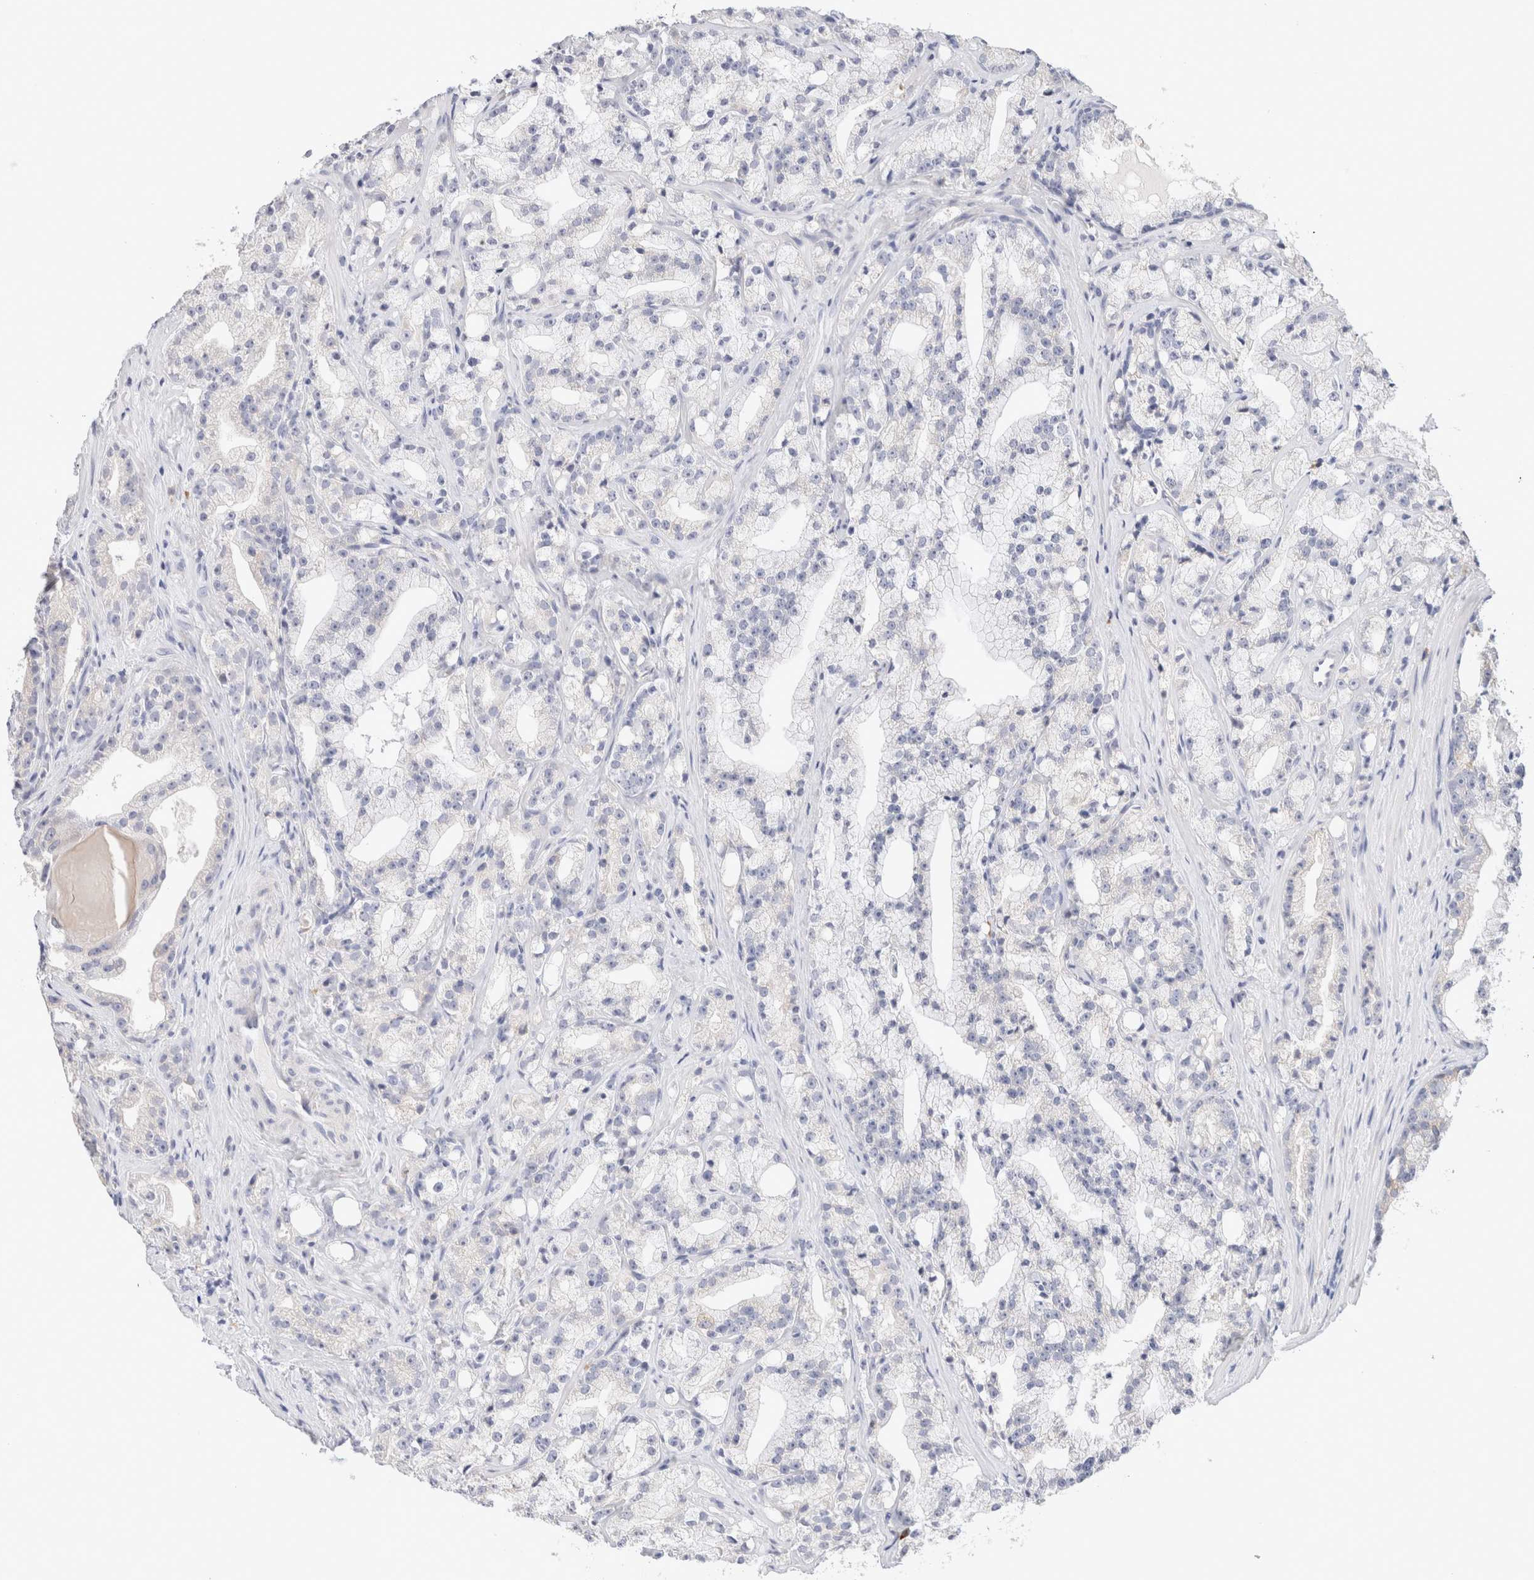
{"staining": {"intensity": "negative", "quantity": "none", "location": "none"}, "tissue": "prostate cancer", "cell_type": "Tumor cells", "image_type": "cancer", "snomed": [{"axis": "morphology", "description": "Adenocarcinoma, High grade"}, {"axis": "topography", "description": "Prostate"}], "caption": "Micrograph shows no protein expression in tumor cells of prostate cancer (adenocarcinoma (high-grade)) tissue.", "gene": "GADD45G", "patient": {"sex": "male", "age": 64}}